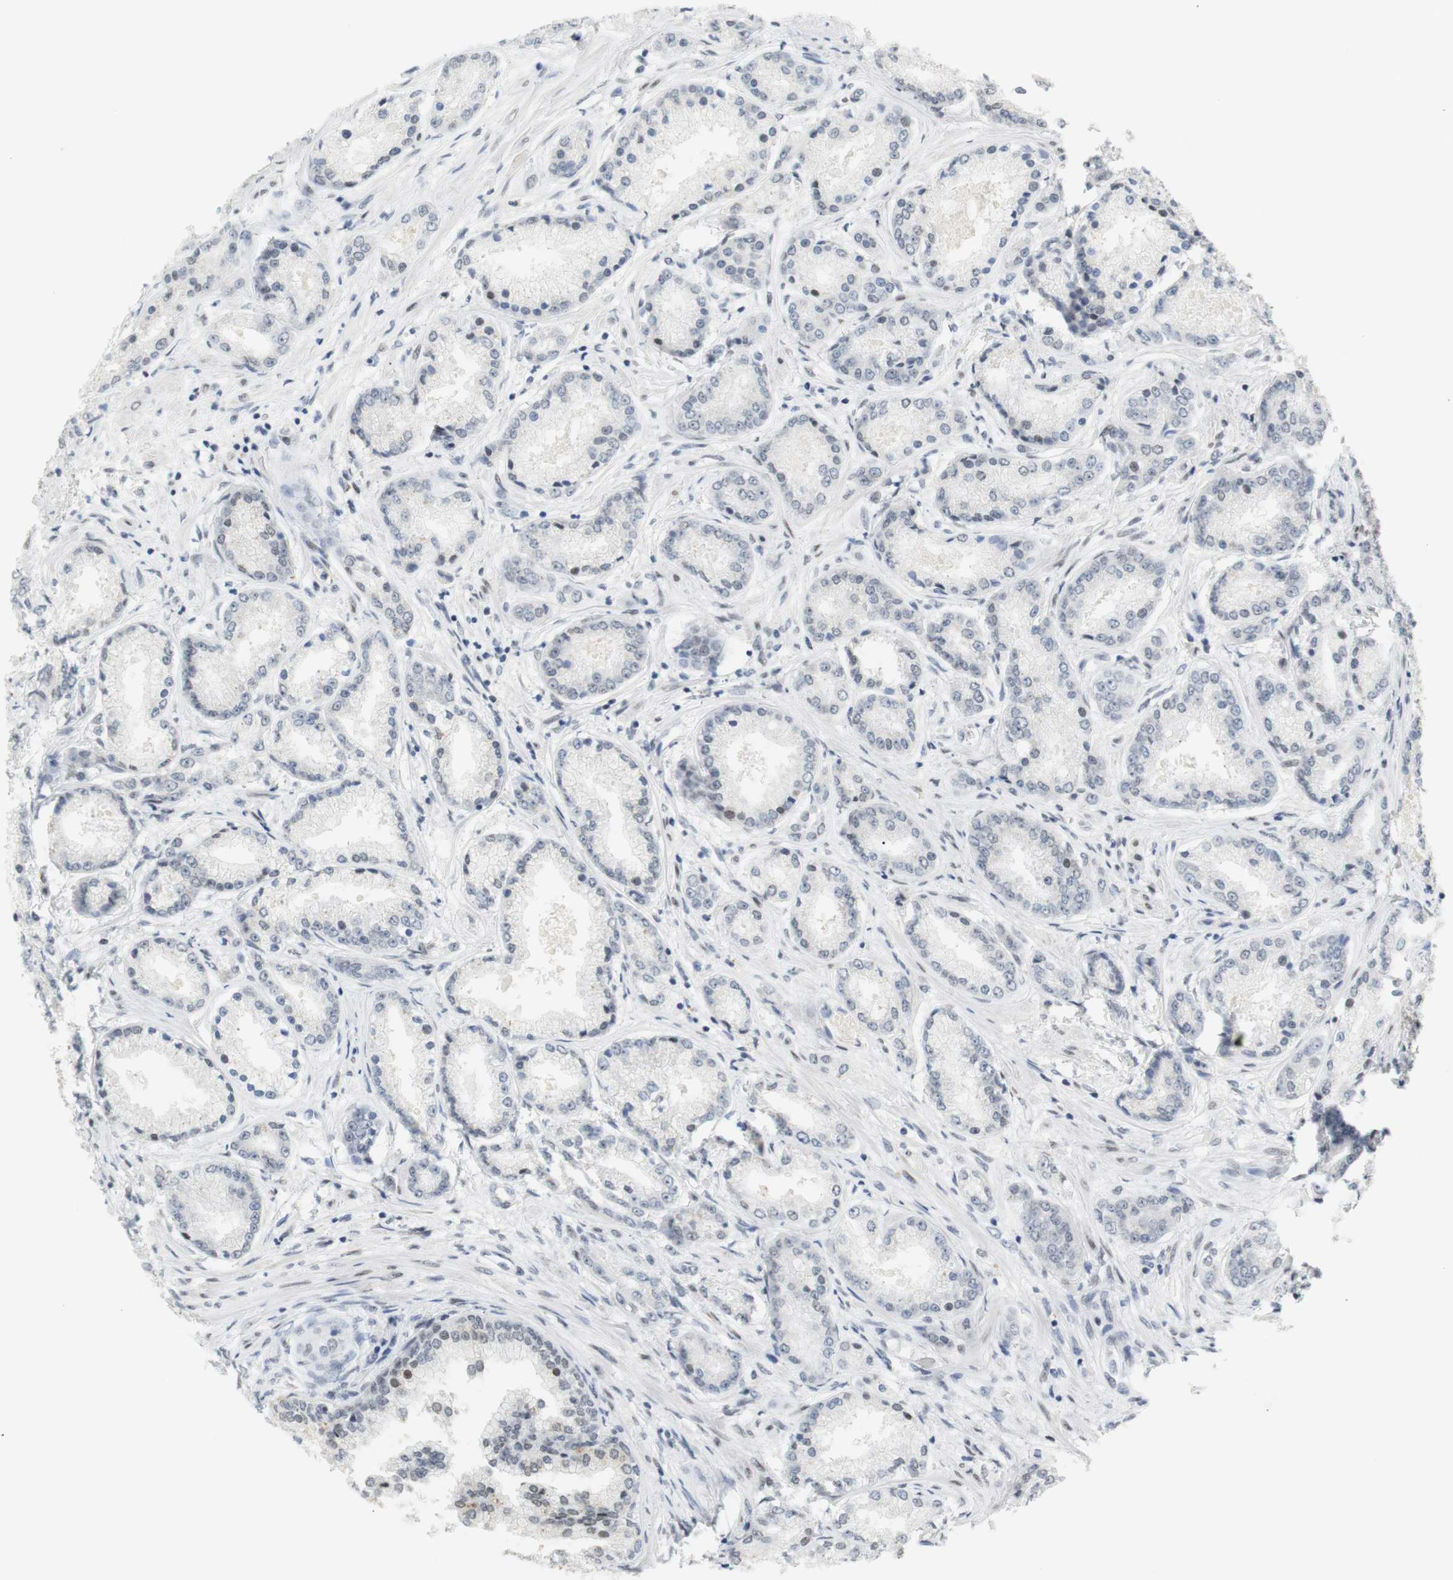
{"staining": {"intensity": "negative", "quantity": "none", "location": "none"}, "tissue": "prostate cancer", "cell_type": "Tumor cells", "image_type": "cancer", "snomed": [{"axis": "morphology", "description": "Adenocarcinoma, High grade"}, {"axis": "topography", "description": "Prostate"}], "caption": "This histopathology image is of high-grade adenocarcinoma (prostate) stained with IHC to label a protein in brown with the nuclei are counter-stained blue. There is no expression in tumor cells.", "gene": "BMI1", "patient": {"sex": "male", "age": 59}}